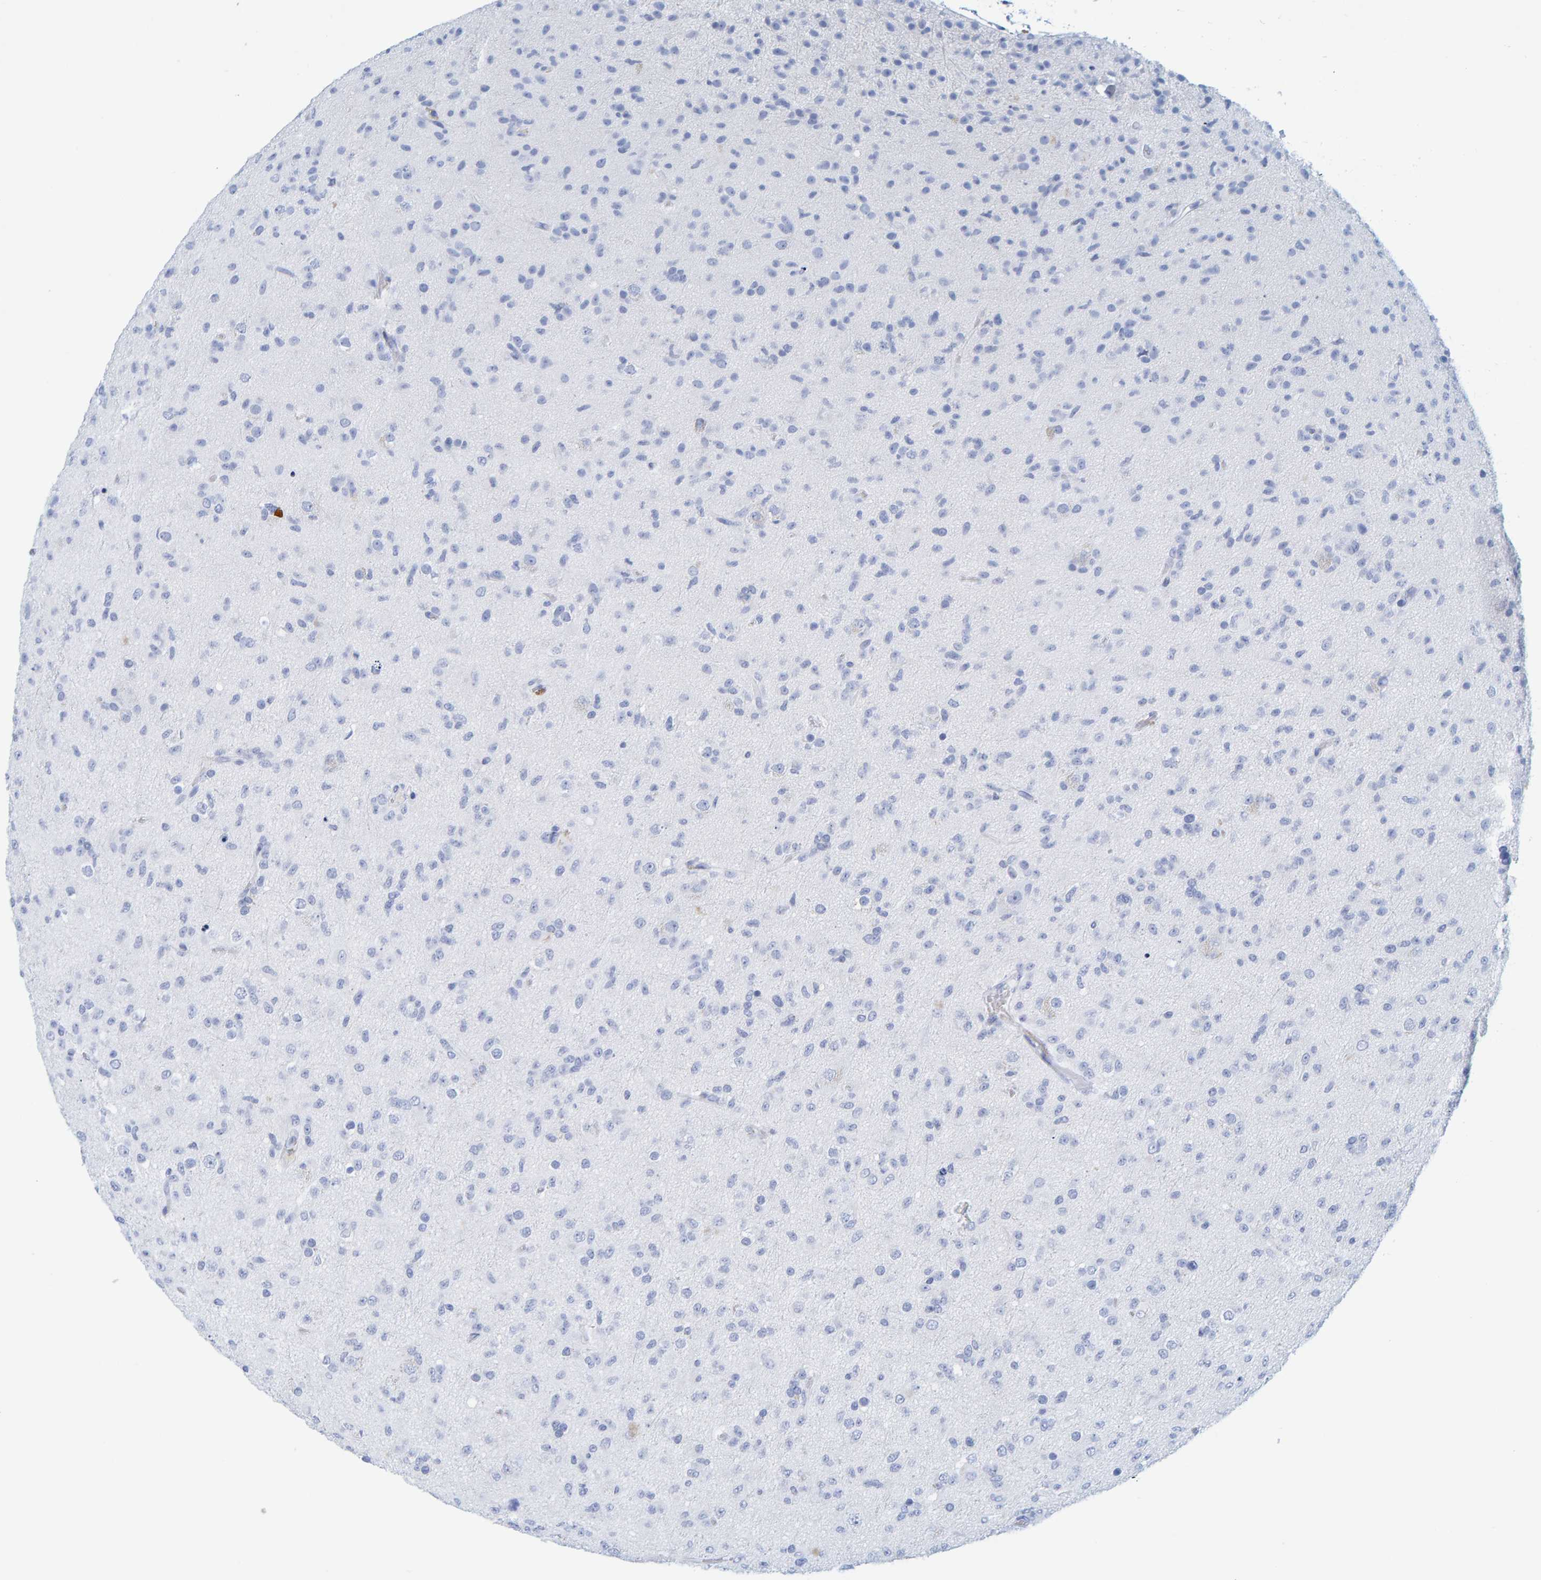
{"staining": {"intensity": "negative", "quantity": "none", "location": "none"}, "tissue": "glioma", "cell_type": "Tumor cells", "image_type": "cancer", "snomed": [{"axis": "morphology", "description": "Glioma, malignant, Low grade"}, {"axis": "topography", "description": "Brain"}], "caption": "This is an immunohistochemistry image of glioma. There is no positivity in tumor cells.", "gene": "SFTPC", "patient": {"sex": "male", "age": 65}}